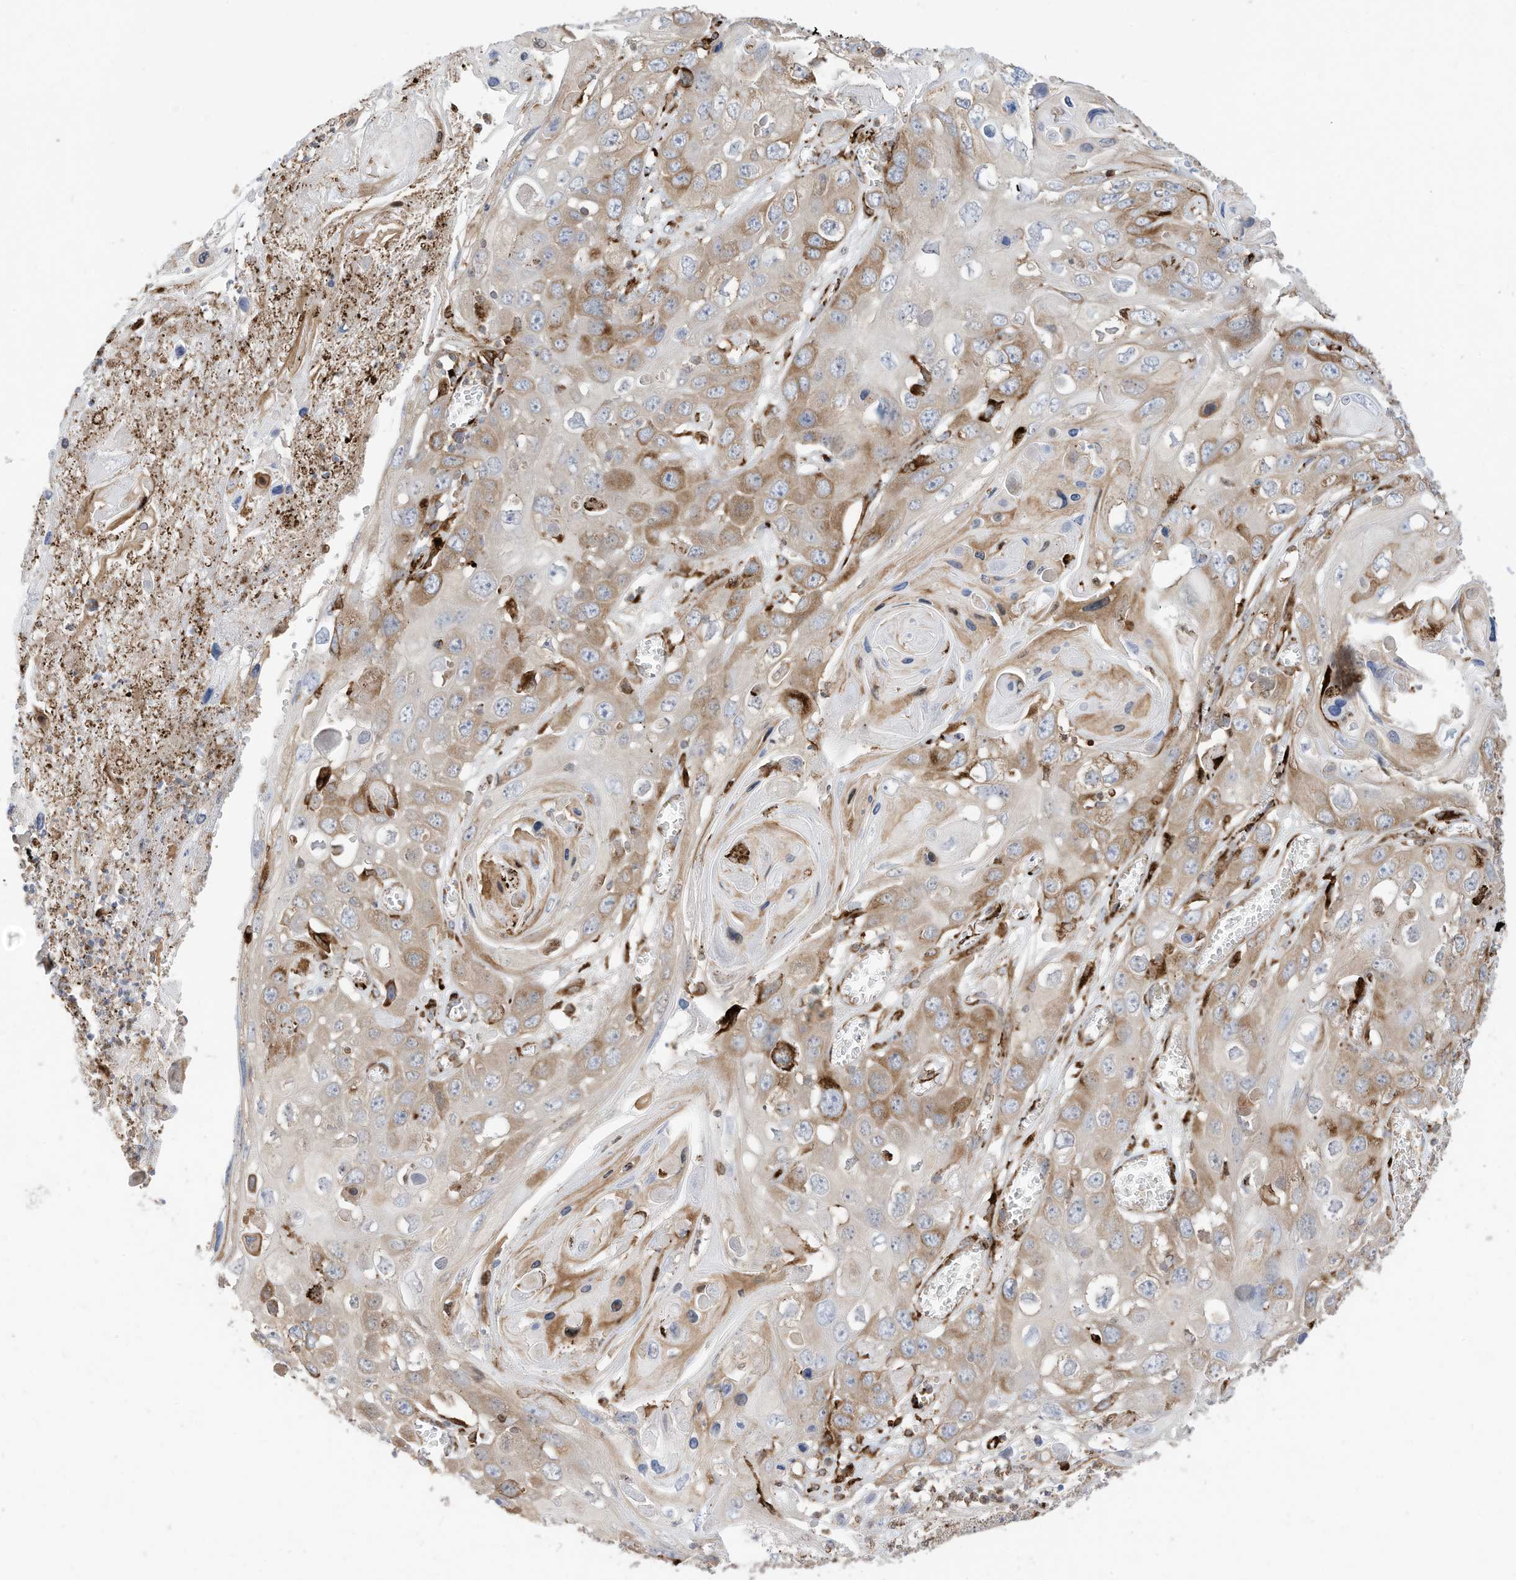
{"staining": {"intensity": "moderate", "quantity": "25%-75%", "location": "cytoplasmic/membranous"}, "tissue": "skin cancer", "cell_type": "Tumor cells", "image_type": "cancer", "snomed": [{"axis": "morphology", "description": "Squamous cell carcinoma, NOS"}, {"axis": "topography", "description": "Skin"}], "caption": "A brown stain shows moderate cytoplasmic/membranous positivity of a protein in human skin cancer tumor cells.", "gene": "TRNAU1AP", "patient": {"sex": "male", "age": 55}}